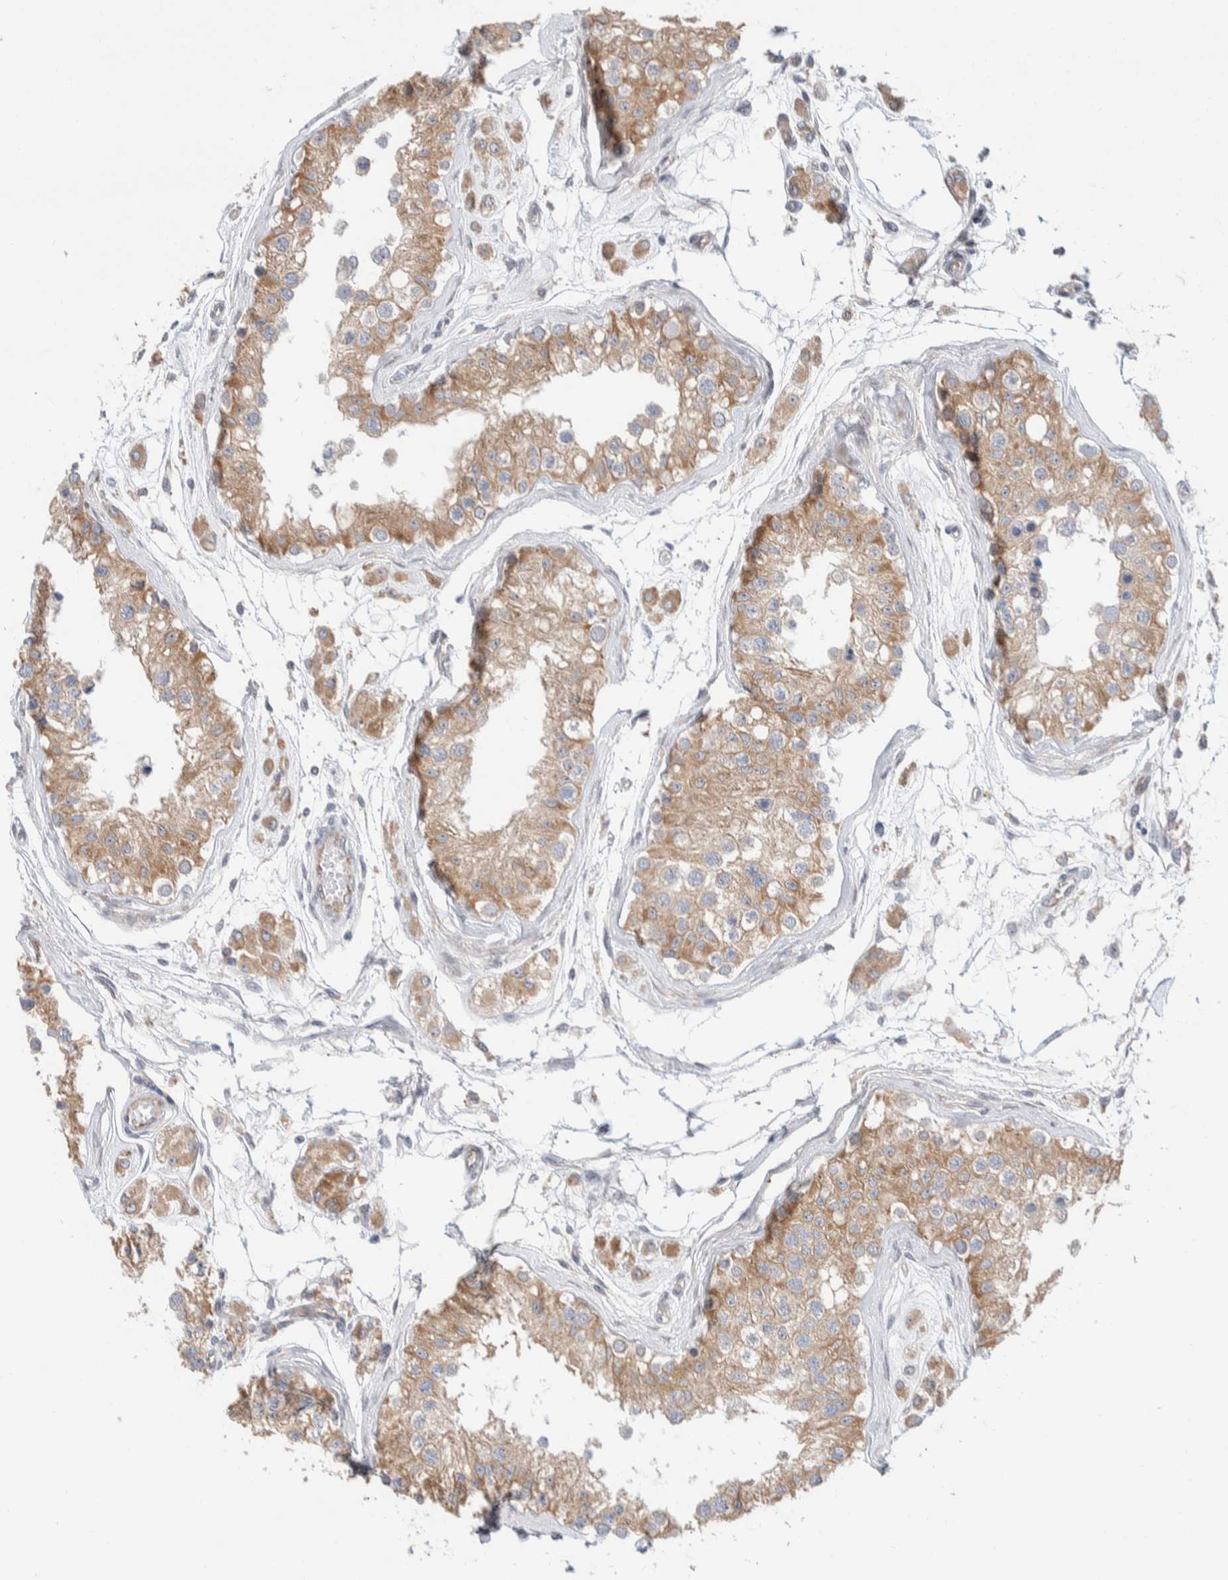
{"staining": {"intensity": "weak", "quantity": "25%-75%", "location": "cytoplasmic/membranous"}, "tissue": "testis", "cell_type": "Cells in seminiferous ducts", "image_type": "normal", "snomed": [{"axis": "morphology", "description": "Normal tissue, NOS"}, {"axis": "morphology", "description": "Adenocarcinoma, metastatic, NOS"}, {"axis": "topography", "description": "Testis"}], "caption": "This image shows immunohistochemistry staining of unremarkable human testis, with low weak cytoplasmic/membranous expression in approximately 25%-75% of cells in seminiferous ducts.", "gene": "RUSF1", "patient": {"sex": "male", "age": 26}}